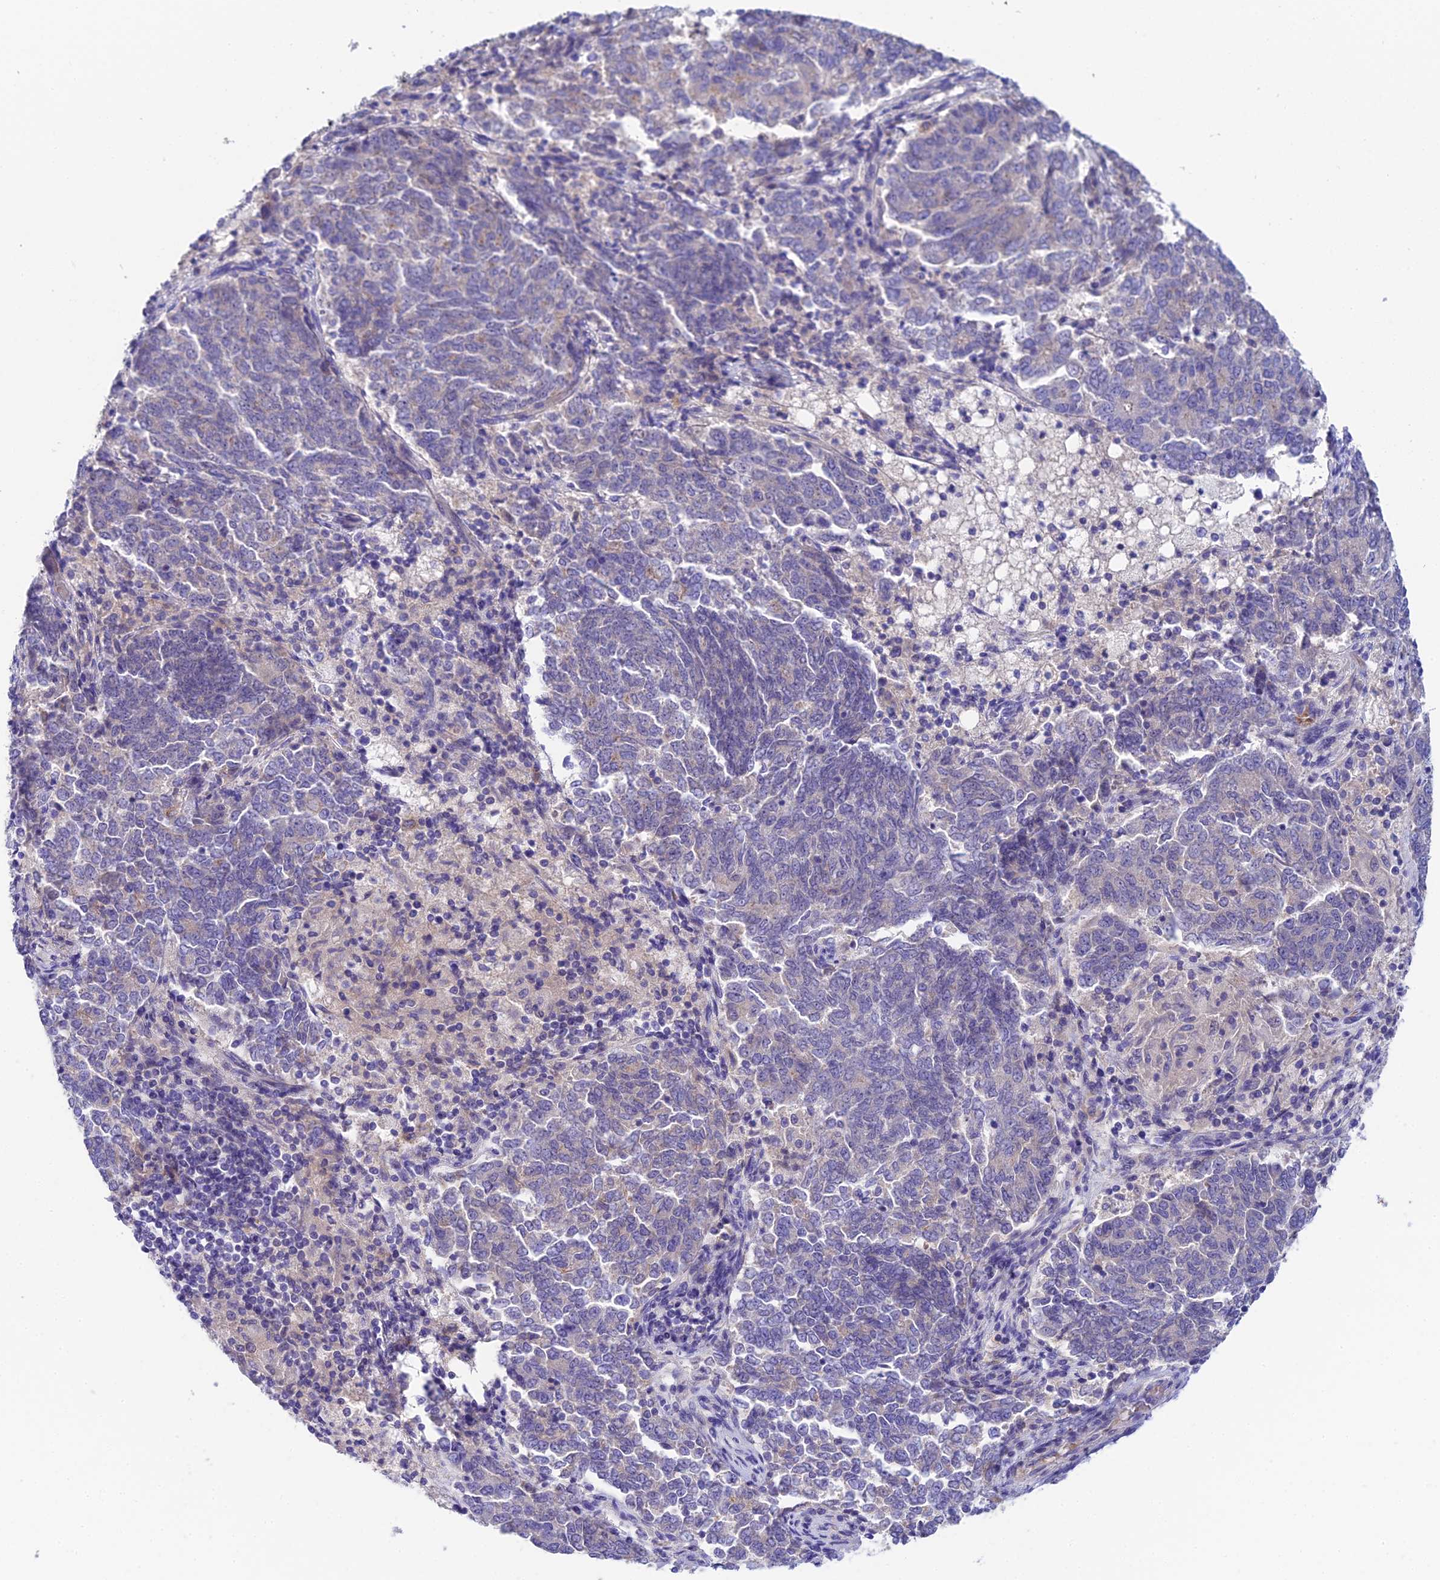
{"staining": {"intensity": "weak", "quantity": "<25%", "location": "cytoplasmic/membranous"}, "tissue": "endometrial cancer", "cell_type": "Tumor cells", "image_type": "cancer", "snomed": [{"axis": "morphology", "description": "Adenocarcinoma, NOS"}, {"axis": "topography", "description": "Endometrium"}], "caption": "Tumor cells show no significant staining in endometrial cancer. (DAB immunohistochemistry with hematoxylin counter stain).", "gene": "DUSP29", "patient": {"sex": "female", "age": 80}}